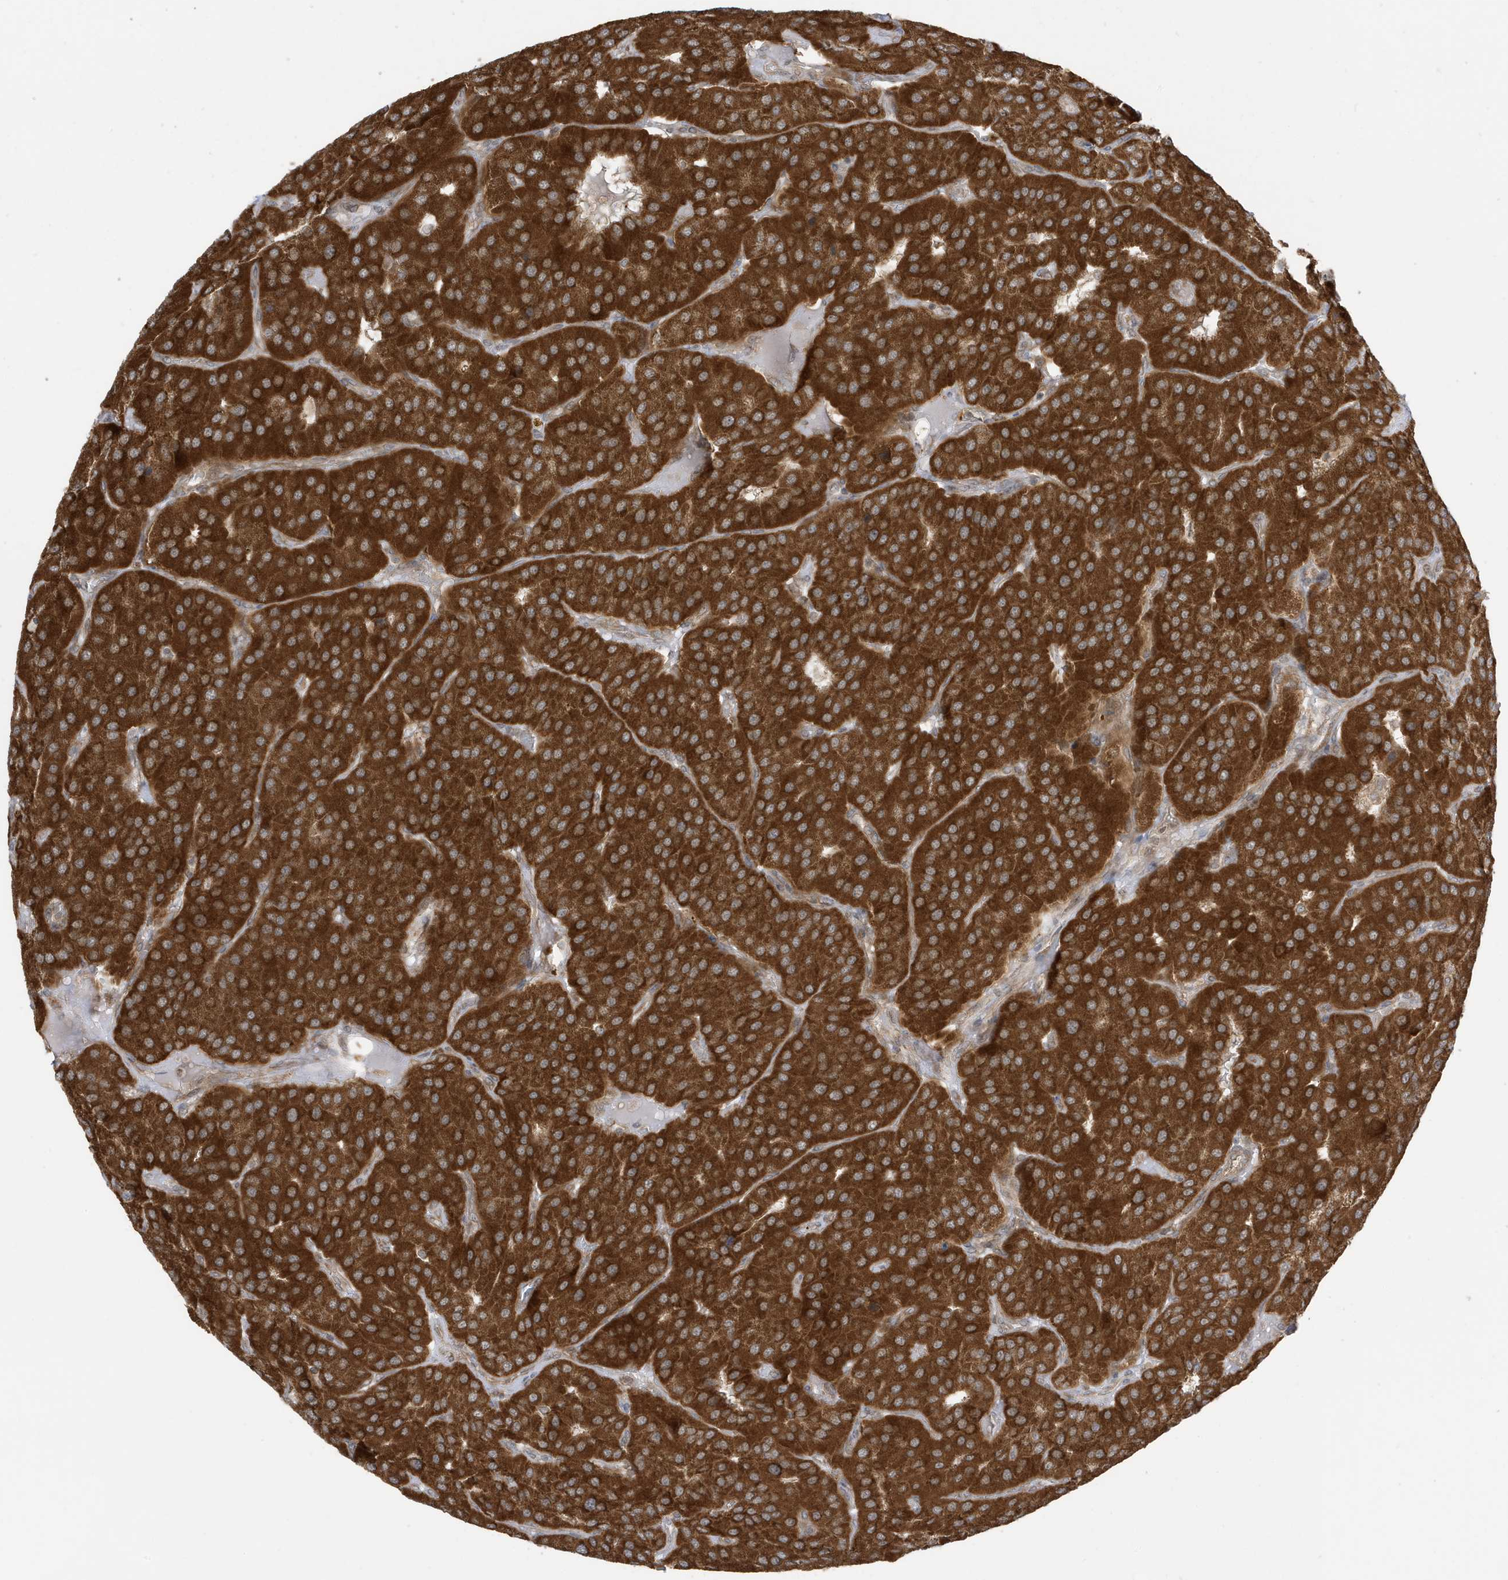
{"staining": {"intensity": "strong", "quantity": ">75%", "location": "cytoplasmic/membranous"}, "tissue": "parathyroid gland", "cell_type": "Glandular cells", "image_type": "normal", "snomed": [{"axis": "morphology", "description": "Normal tissue, NOS"}, {"axis": "morphology", "description": "Adenoma, NOS"}, {"axis": "topography", "description": "Parathyroid gland"}], "caption": "Parathyroid gland stained for a protein shows strong cytoplasmic/membranous positivity in glandular cells.", "gene": "DHX36", "patient": {"sex": "female", "age": 86}}